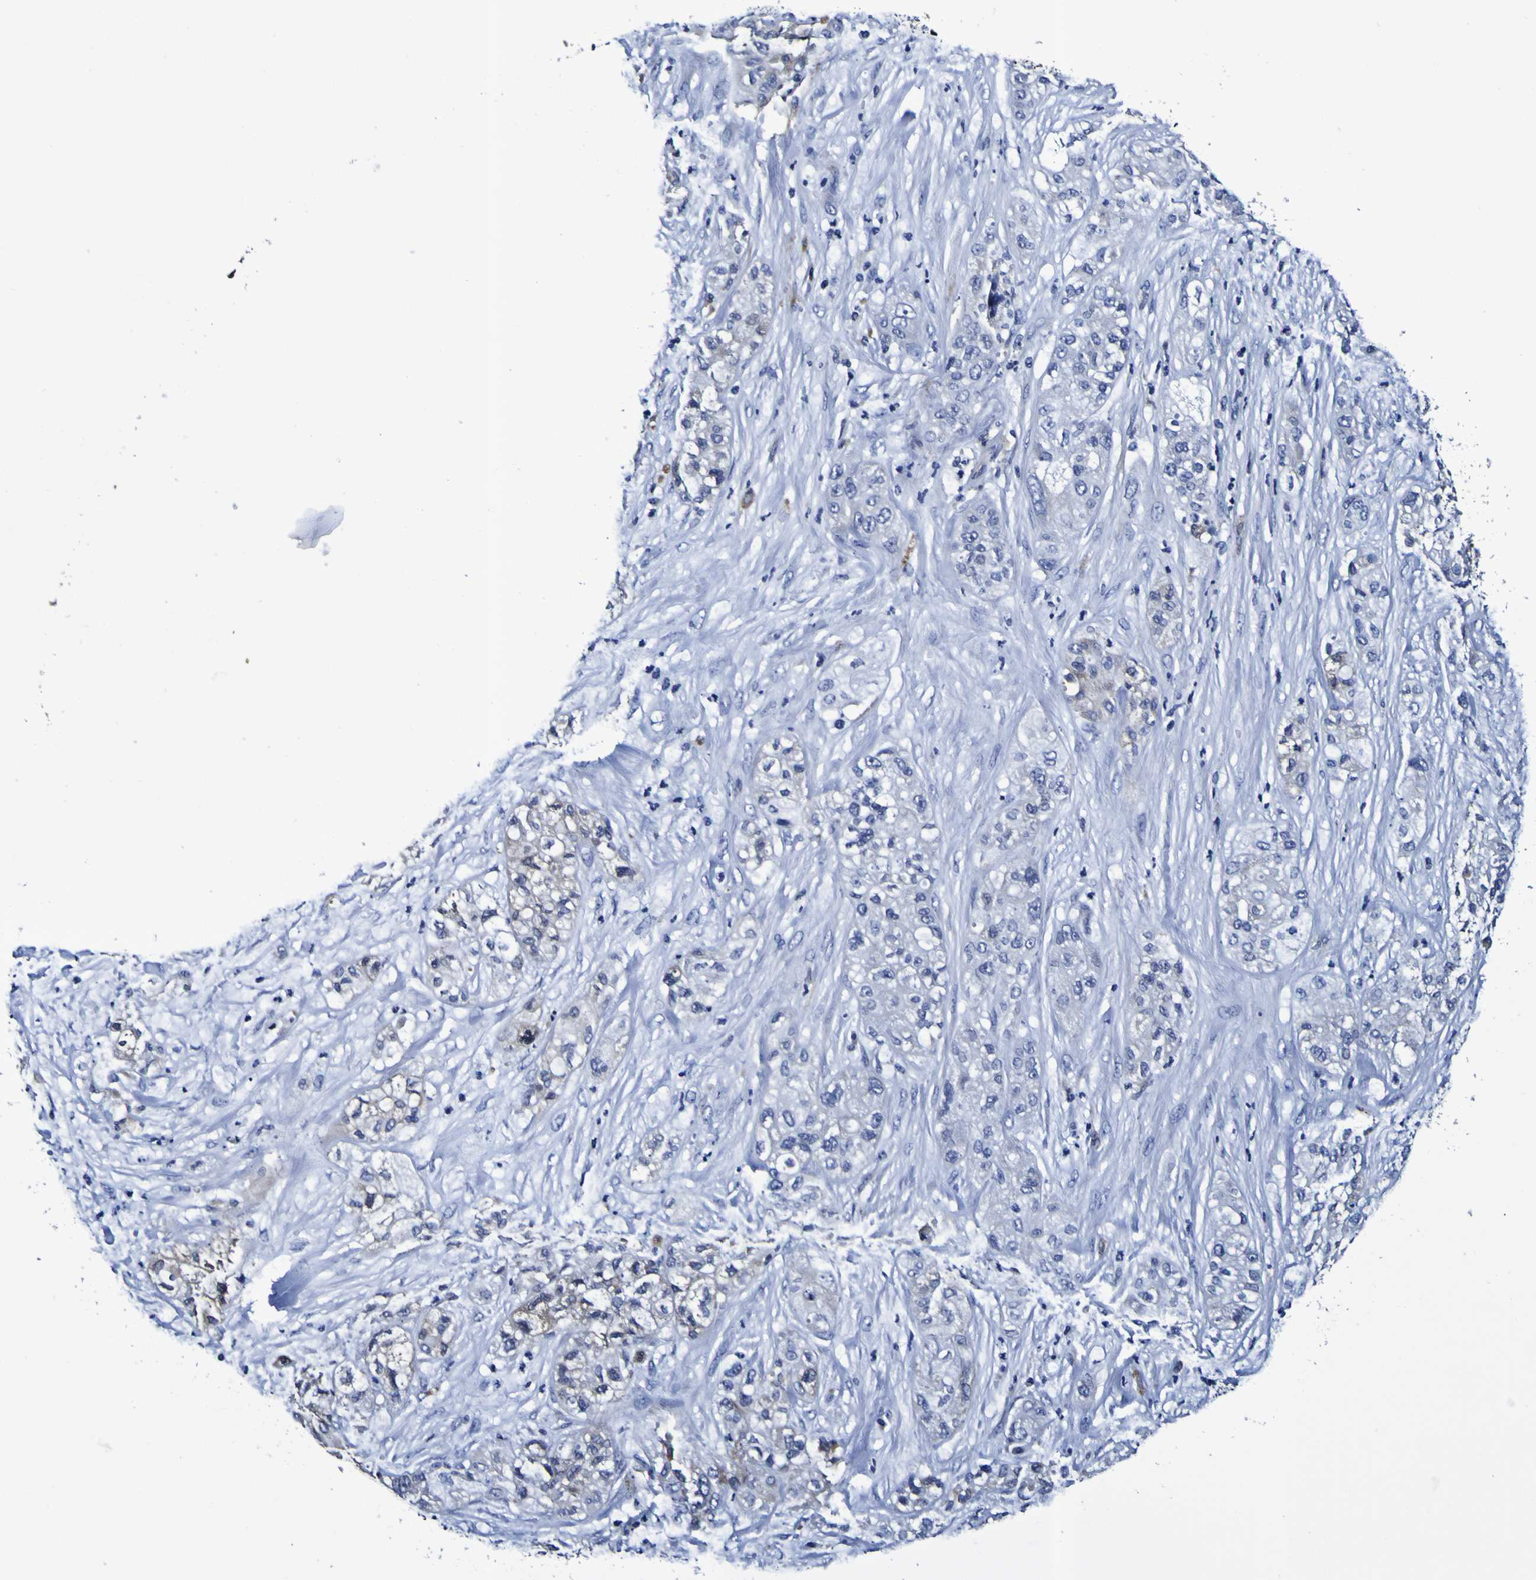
{"staining": {"intensity": "negative", "quantity": "none", "location": "none"}, "tissue": "pancreatic cancer", "cell_type": "Tumor cells", "image_type": "cancer", "snomed": [{"axis": "morphology", "description": "Adenocarcinoma, NOS"}, {"axis": "topography", "description": "Pancreas"}], "caption": "Pancreatic adenocarcinoma stained for a protein using immunohistochemistry (IHC) displays no positivity tumor cells.", "gene": "GPX1", "patient": {"sex": "female", "age": 78}}